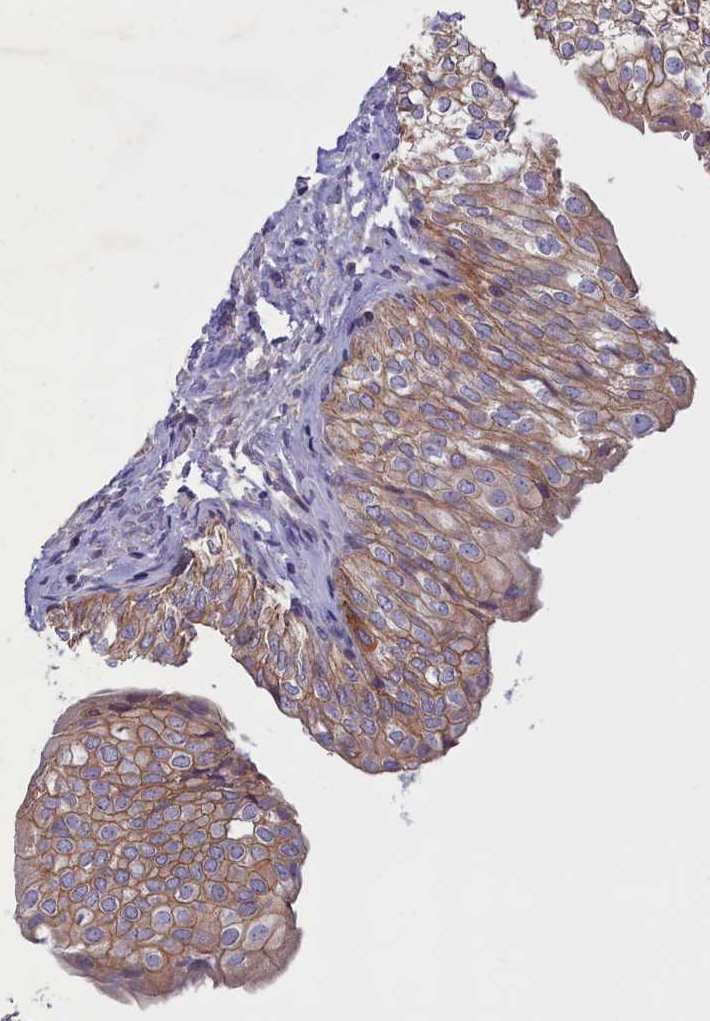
{"staining": {"intensity": "moderate", "quantity": ">75%", "location": "cytoplasmic/membranous"}, "tissue": "urinary bladder", "cell_type": "Urothelial cells", "image_type": "normal", "snomed": [{"axis": "morphology", "description": "Normal tissue, NOS"}, {"axis": "topography", "description": "Urinary bladder"}], "caption": "Immunohistochemical staining of normal human urinary bladder reveals medium levels of moderate cytoplasmic/membranous expression in approximately >75% of urothelial cells.", "gene": "CORO2A", "patient": {"sex": "male", "age": 55}}